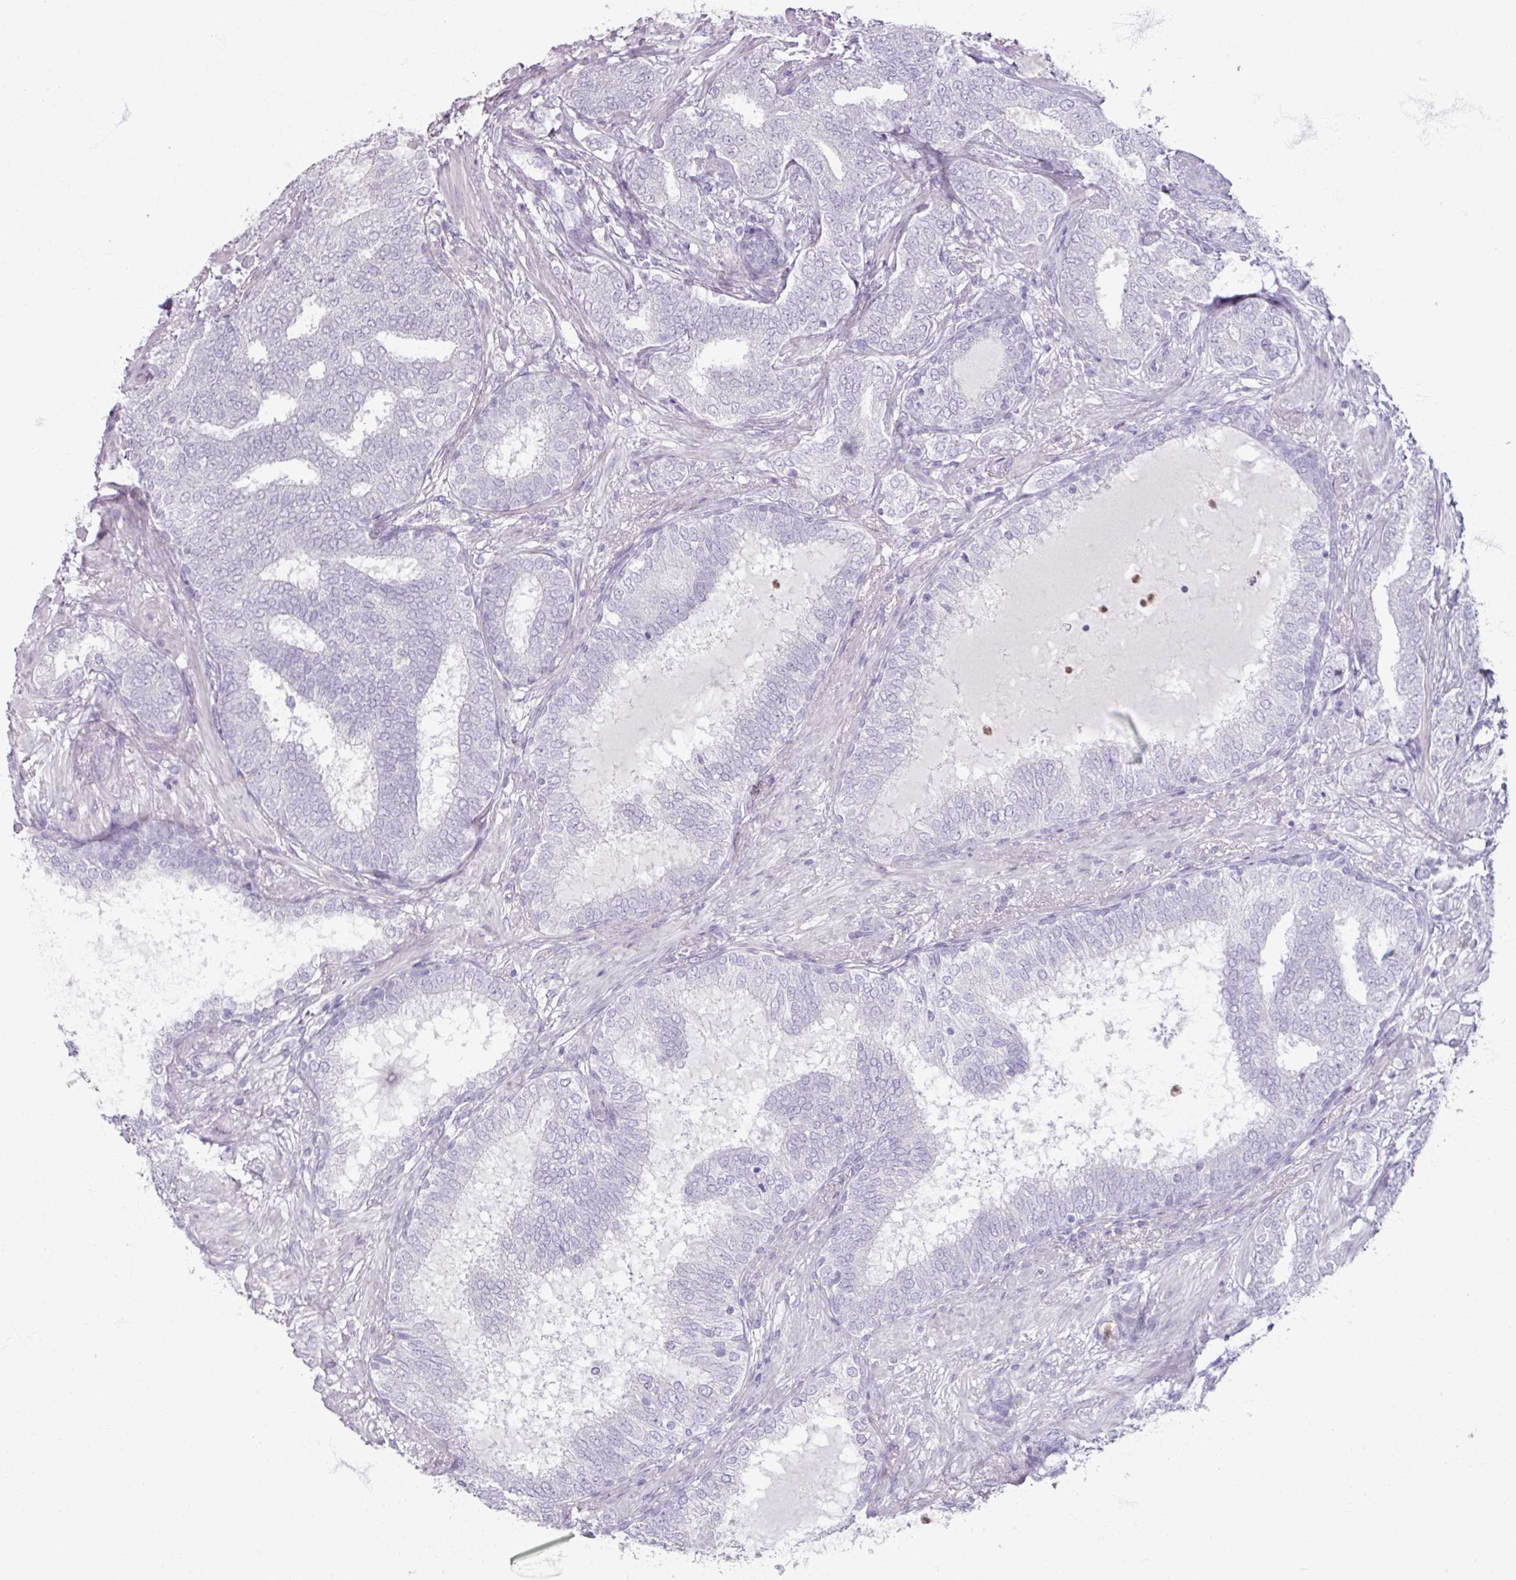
{"staining": {"intensity": "negative", "quantity": "none", "location": "none"}, "tissue": "prostate cancer", "cell_type": "Tumor cells", "image_type": "cancer", "snomed": [{"axis": "morphology", "description": "Adenocarcinoma, High grade"}, {"axis": "topography", "description": "Prostate"}], "caption": "Protein analysis of high-grade adenocarcinoma (prostate) exhibits no significant positivity in tumor cells.", "gene": "ARG1", "patient": {"sex": "male", "age": 72}}